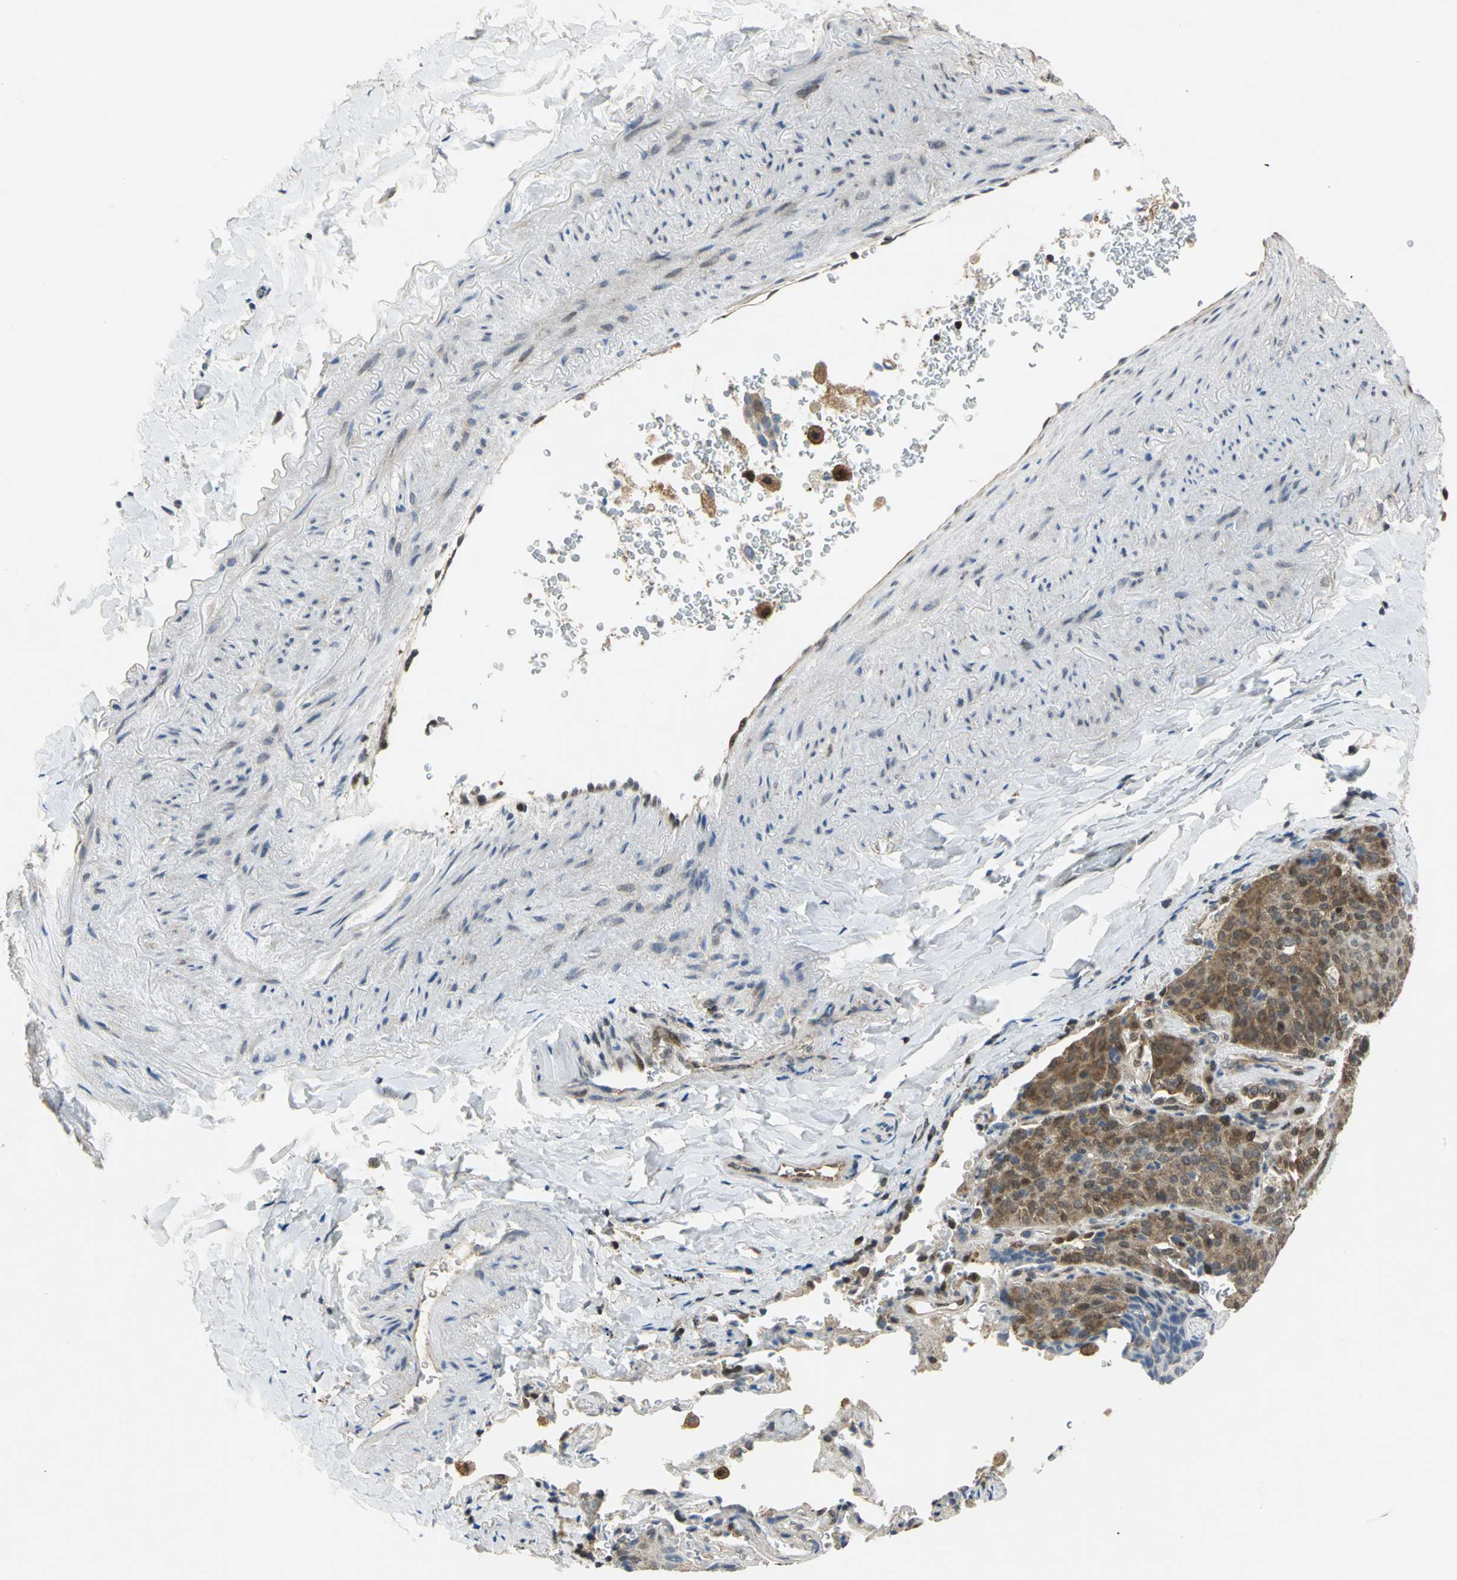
{"staining": {"intensity": "moderate", "quantity": ">75%", "location": "cytoplasmic/membranous"}, "tissue": "lung cancer", "cell_type": "Tumor cells", "image_type": "cancer", "snomed": [{"axis": "morphology", "description": "Squamous cell carcinoma, NOS"}, {"axis": "topography", "description": "Lung"}], "caption": "Lung cancer tissue exhibits moderate cytoplasmic/membranous positivity in about >75% of tumor cells, visualized by immunohistochemistry.", "gene": "PPIA", "patient": {"sex": "male", "age": 54}}